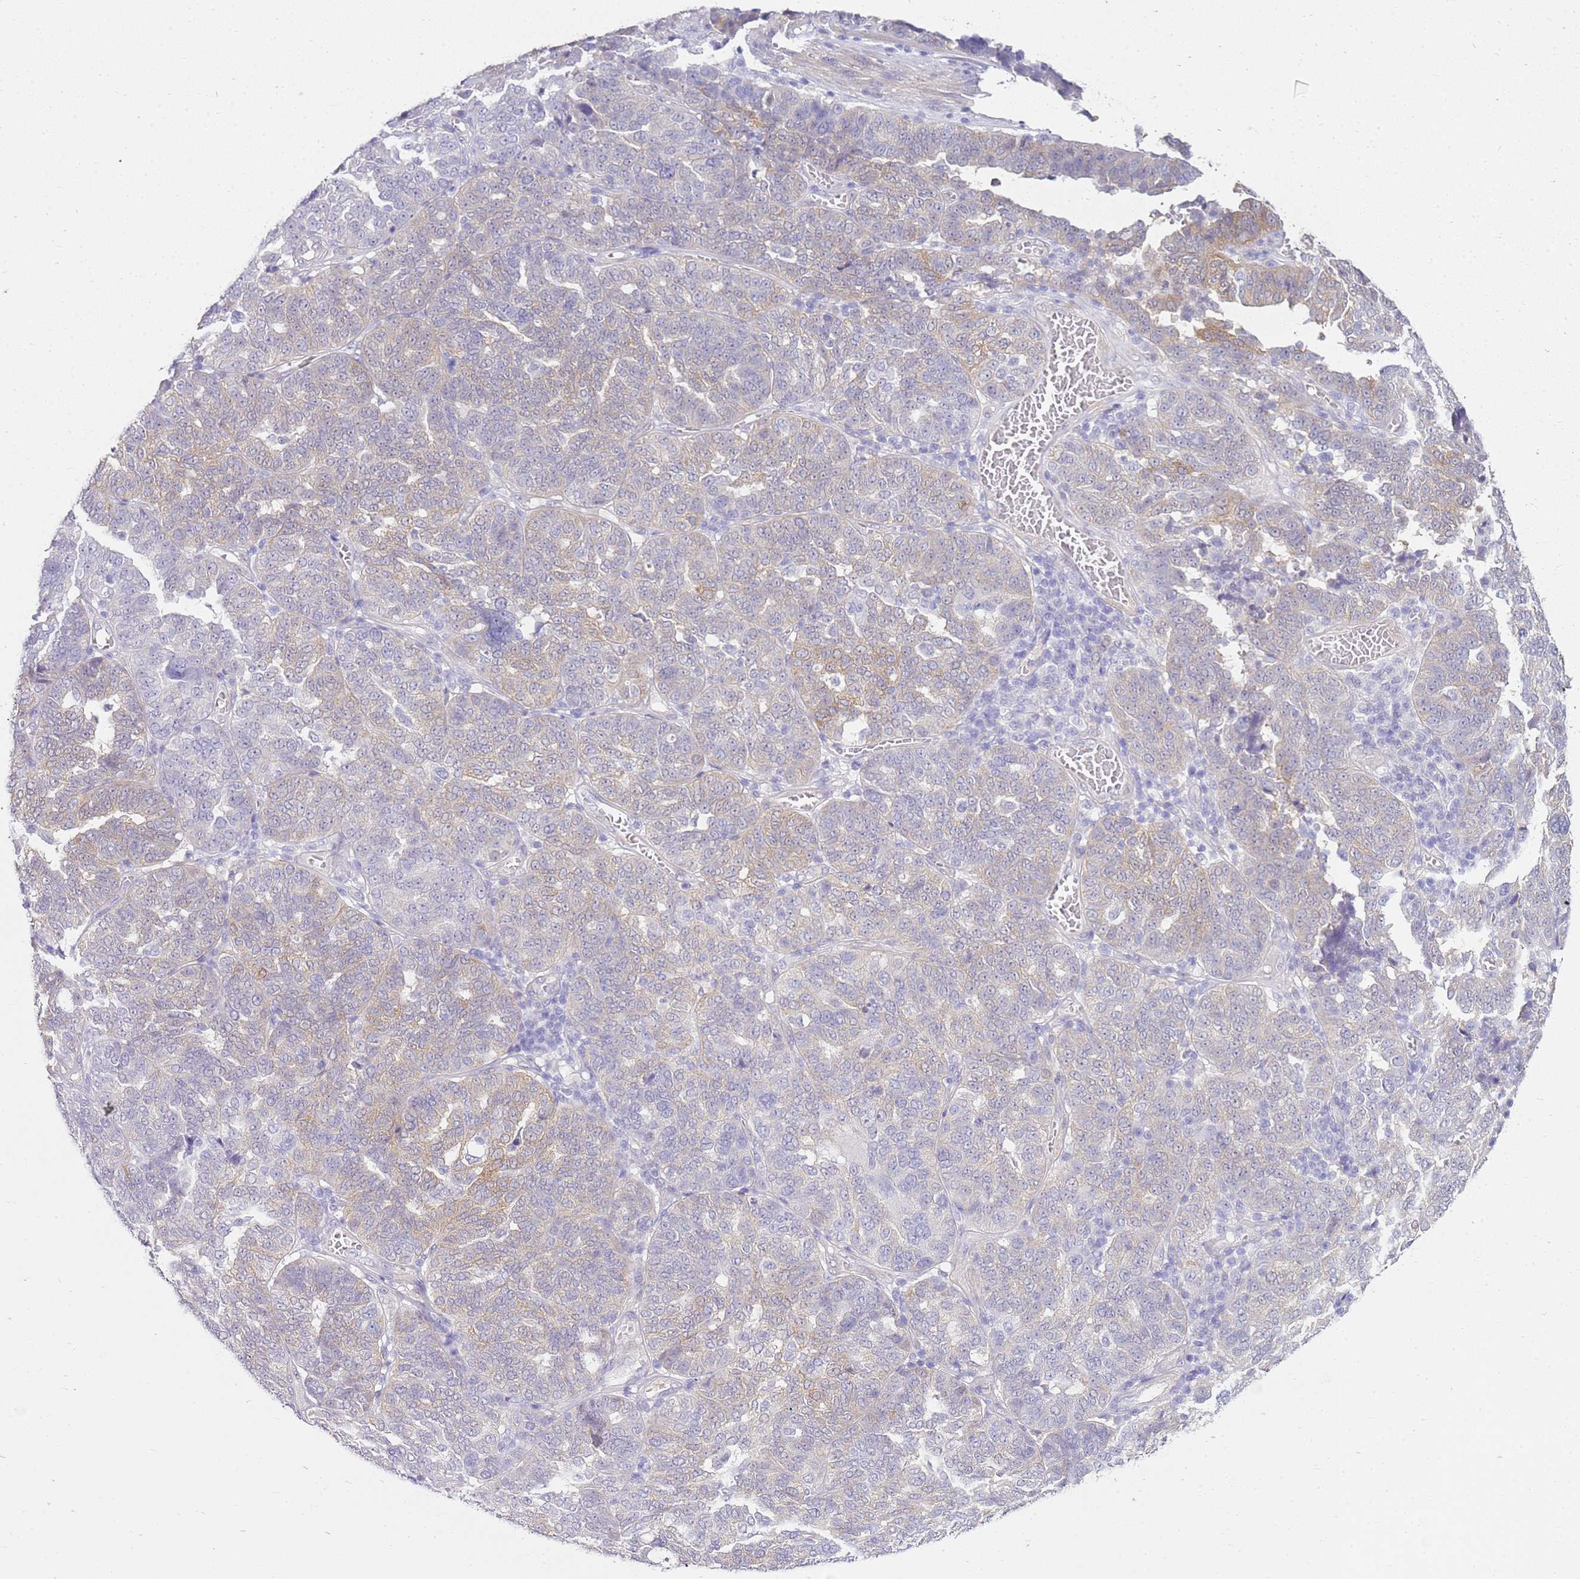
{"staining": {"intensity": "weak", "quantity": "<25%", "location": "cytoplasmic/membranous"}, "tissue": "ovarian cancer", "cell_type": "Tumor cells", "image_type": "cancer", "snomed": [{"axis": "morphology", "description": "Cystadenocarcinoma, serous, NOS"}, {"axis": "topography", "description": "Ovary"}], "caption": "Immunohistochemical staining of human ovarian cancer (serous cystadenocarcinoma) demonstrates no significant staining in tumor cells. (DAB IHC with hematoxylin counter stain).", "gene": "HSPB1", "patient": {"sex": "female", "age": 59}}